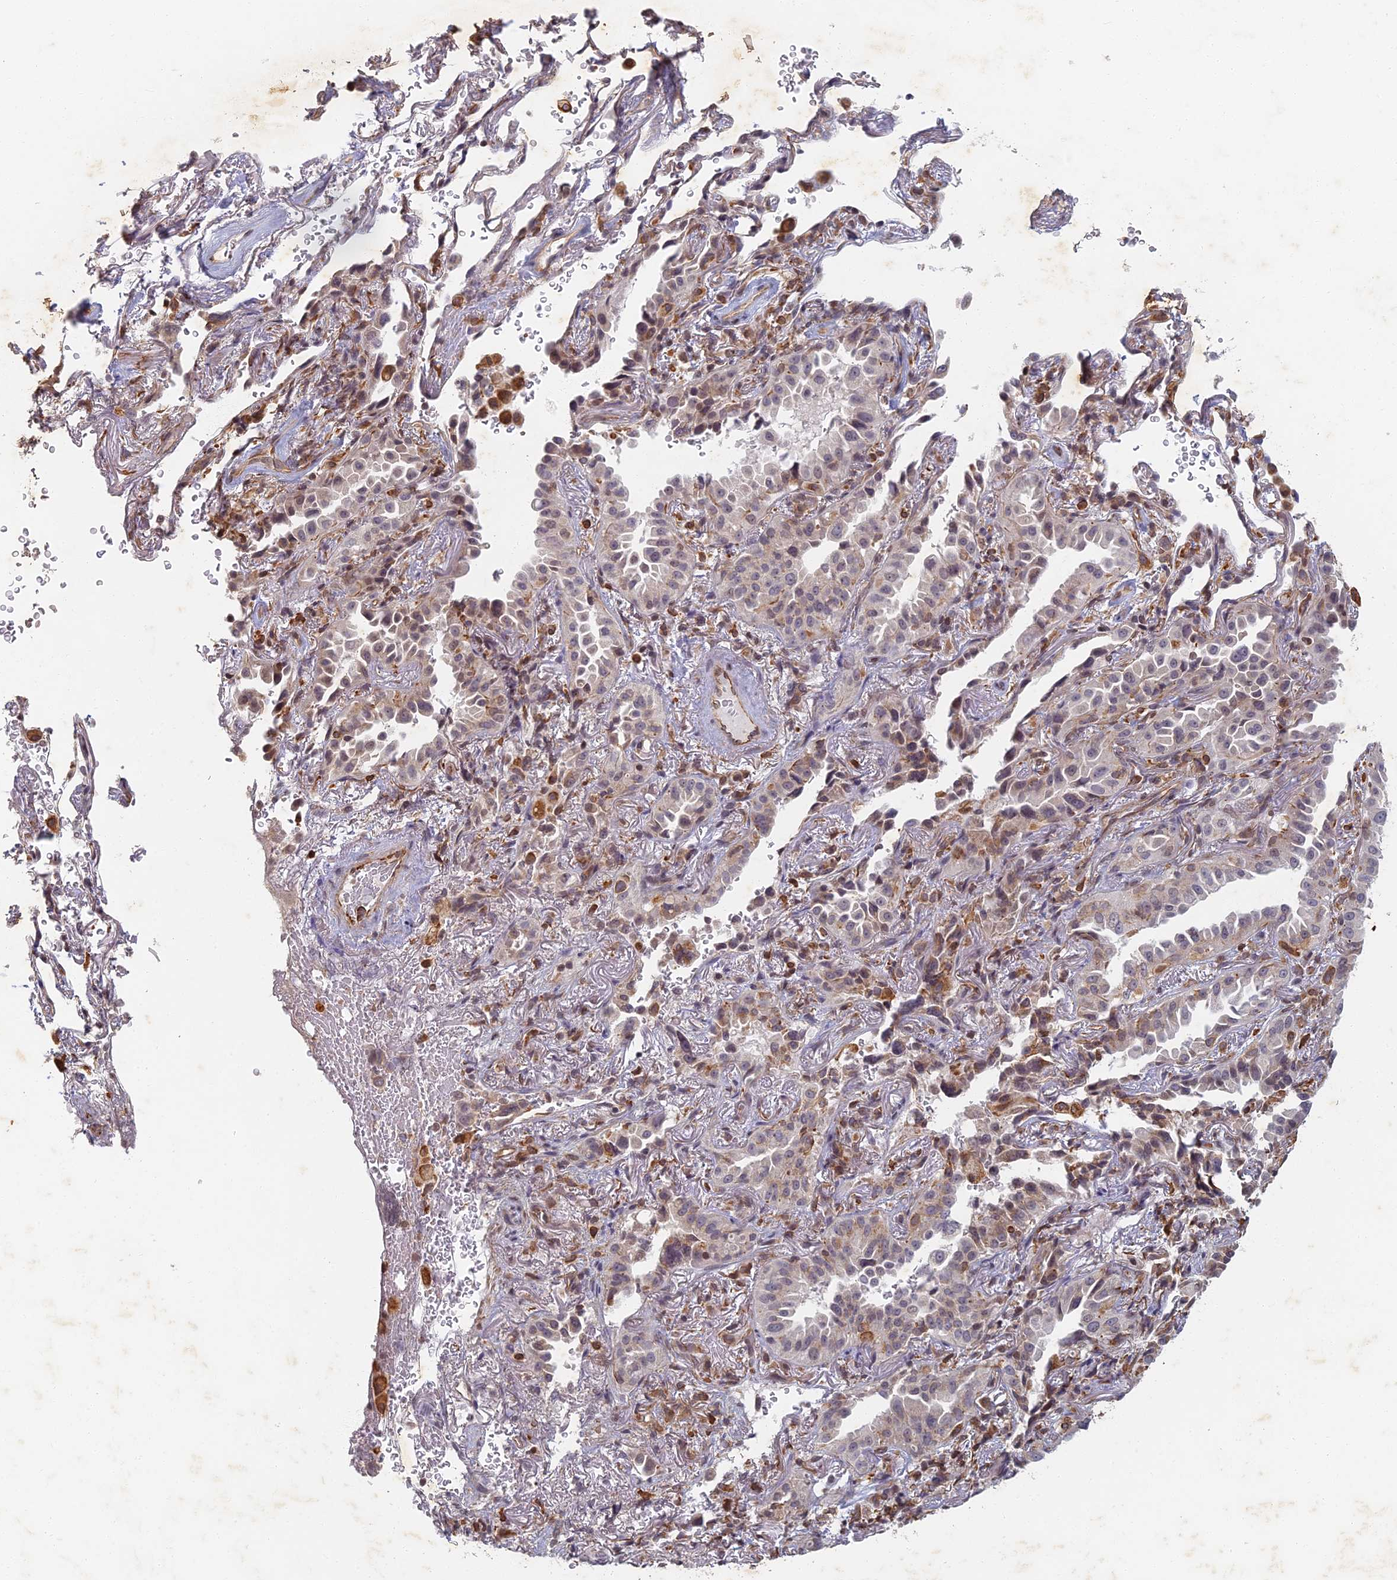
{"staining": {"intensity": "weak", "quantity": "<25%", "location": "cytoplasmic/membranous"}, "tissue": "lung cancer", "cell_type": "Tumor cells", "image_type": "cancer", "snomed": [{"axis": "morphology", "description": "Adenocarcinoma, NOS"}, {"axis": "topography", "description": "Lung"}], "caption": "IHC of adenocarcinoma (lung) displays no staining in tumor cells.", "gene": "ABCB10", "patient": {"sex": "female", "age": 69}}